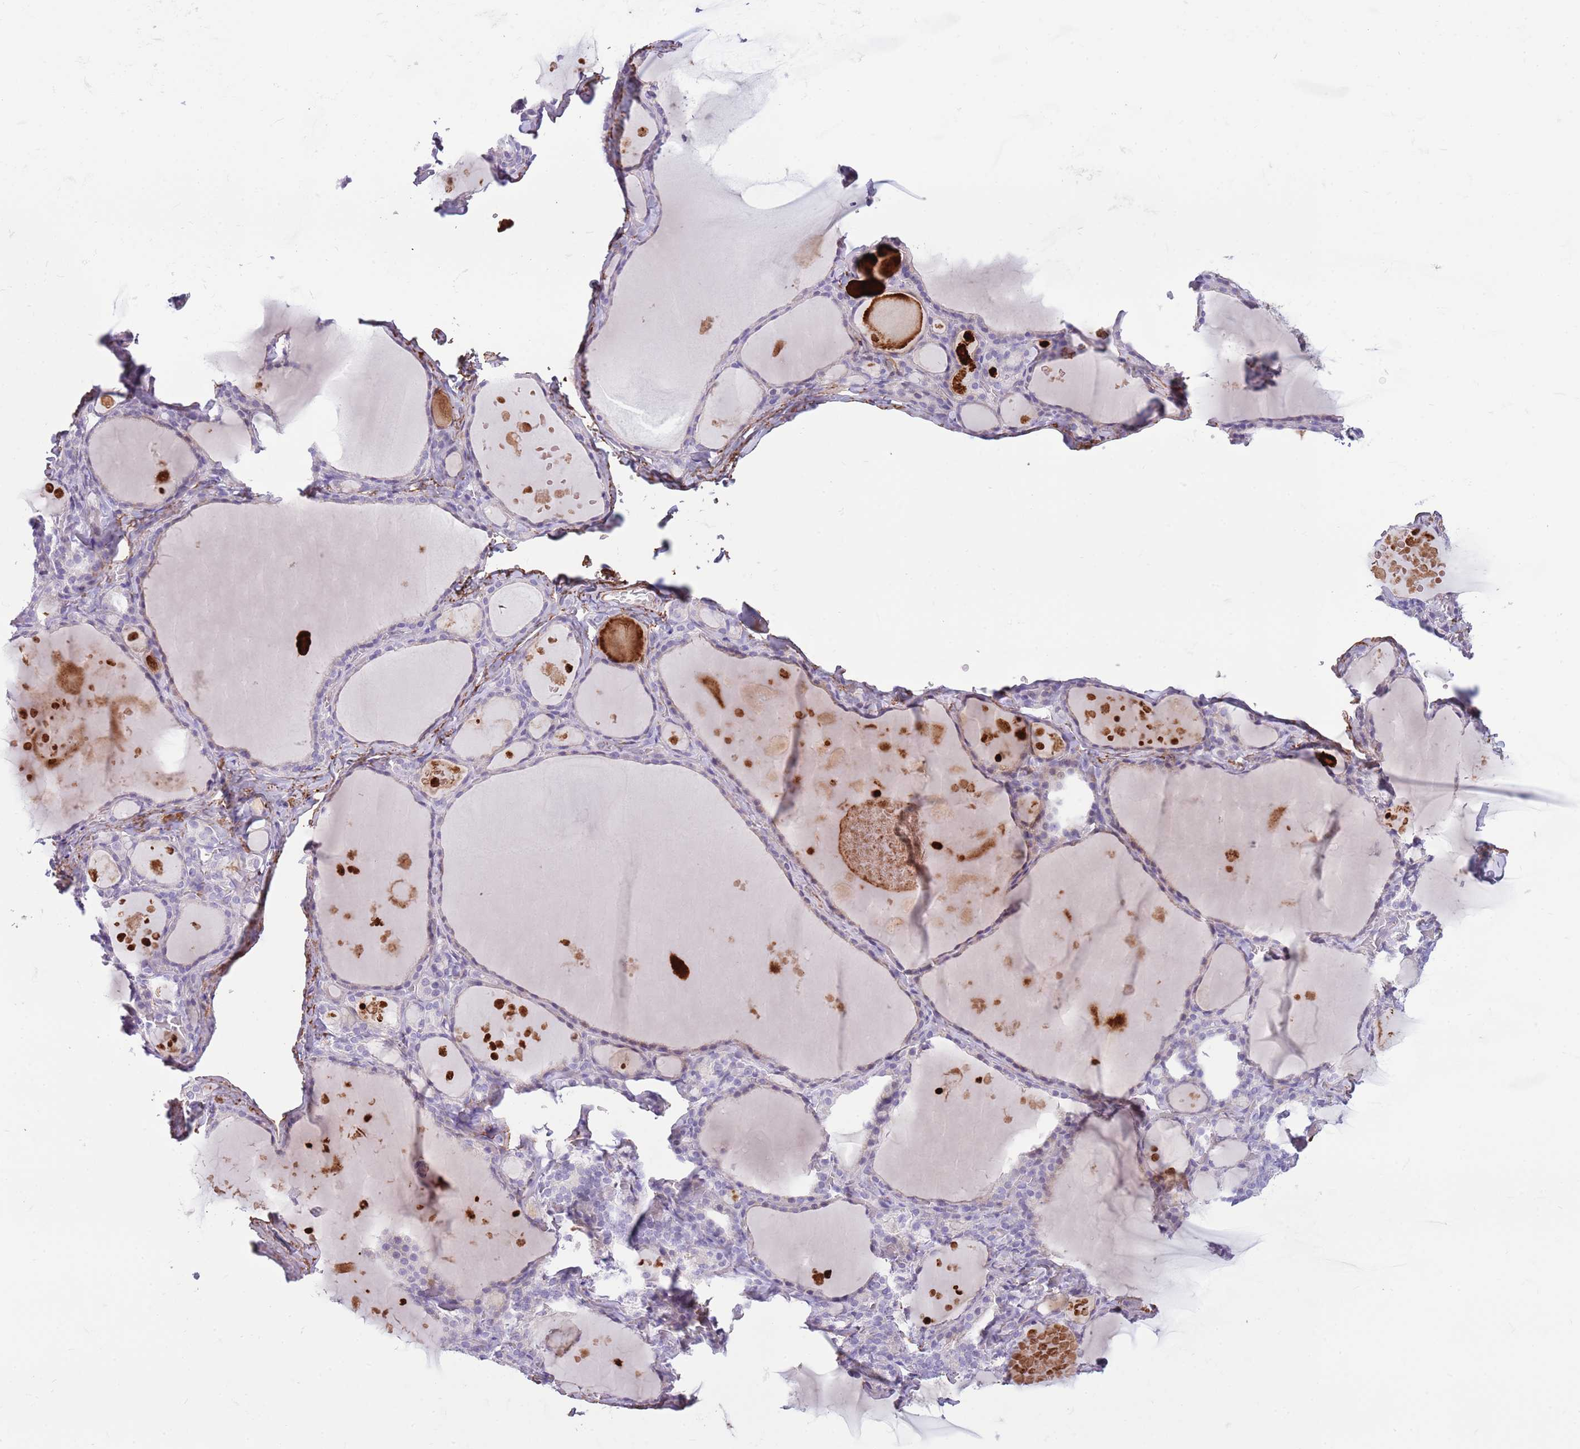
{"staining": {"intensity": "negative", "quantity": "none", "location": "none"}, "tissue": "thyroid gland", "cell_type": "Glandular cells", "image_type": "normal", "snomed": [{"axis": "morphology", "description": "Normal tissue, NOS"}, {"axis": "topography", "description": "Thyroid gland"}], "caption": "Protein analysis of normal thyroid gland reveals no significant staining in glandular cells. The staining is performed using DAB (3,3'-diaminobenzidine) brown chromogen with nuclei counter-stained in using hematoxylin.", "gene": "LEPROTL1", "patient": {"sex": "male", "age": 56}}